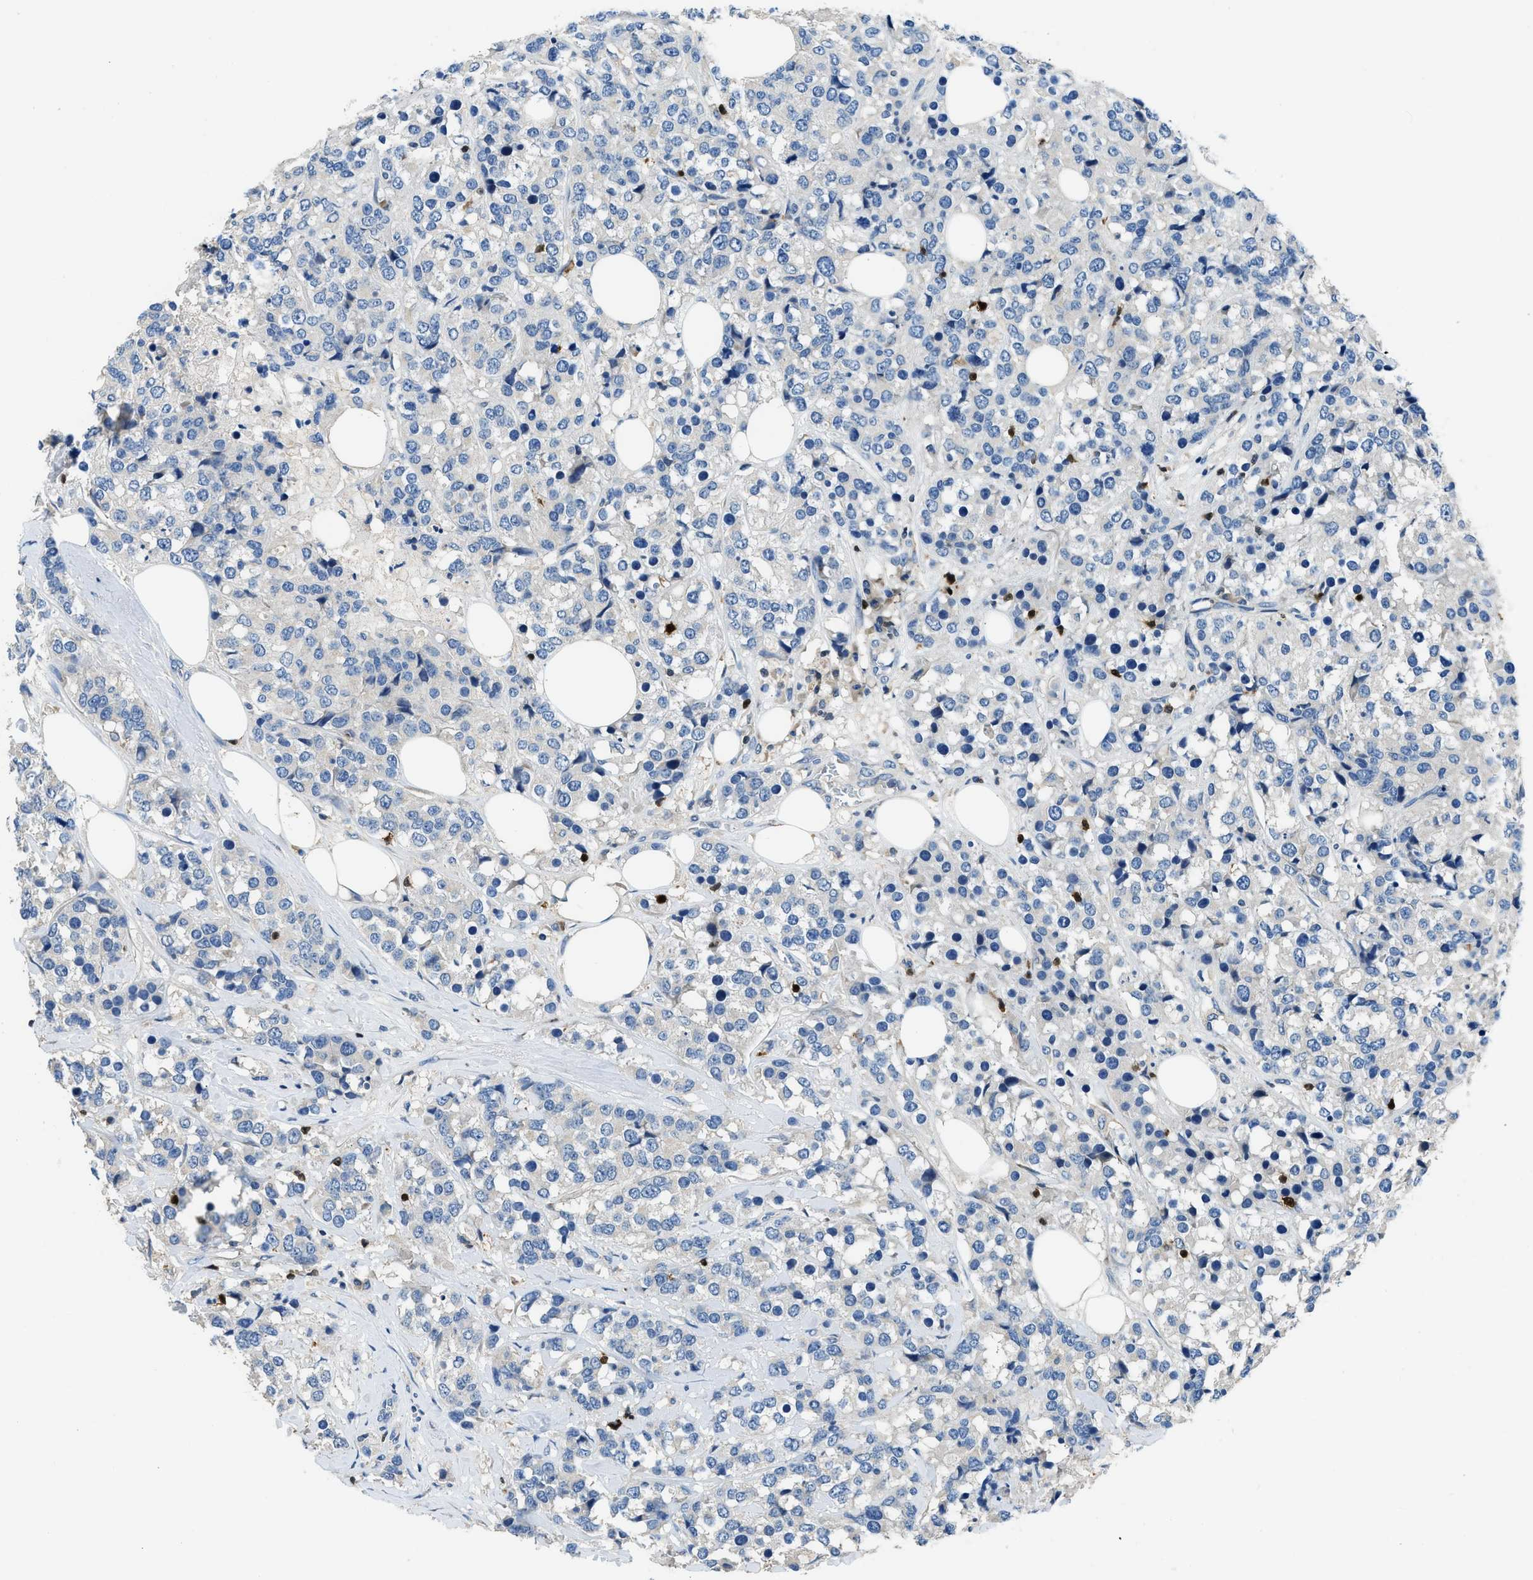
{"staining": {"intensity": "negative", "quantity": "none", "location": "none"}, "tissue": "breast cancer", "cell_type": "Tumor cells", "image_type": "cancer", "snomed": [{"axis": "morphology", "description": "Lobular carcinoma"}, {"axis": "topography", "description": "Breast"}], "caption": "Immunohistochemistry (IHC) histopathology image of neoplastic tissue: lobular carcinoma (breast) stained with DAB (3,3'-diaminobenzidine) demonstrates no significant protein expression in tumor cells.", "gene": "TOX", "patient": {"sex": "female", "age": 59}}